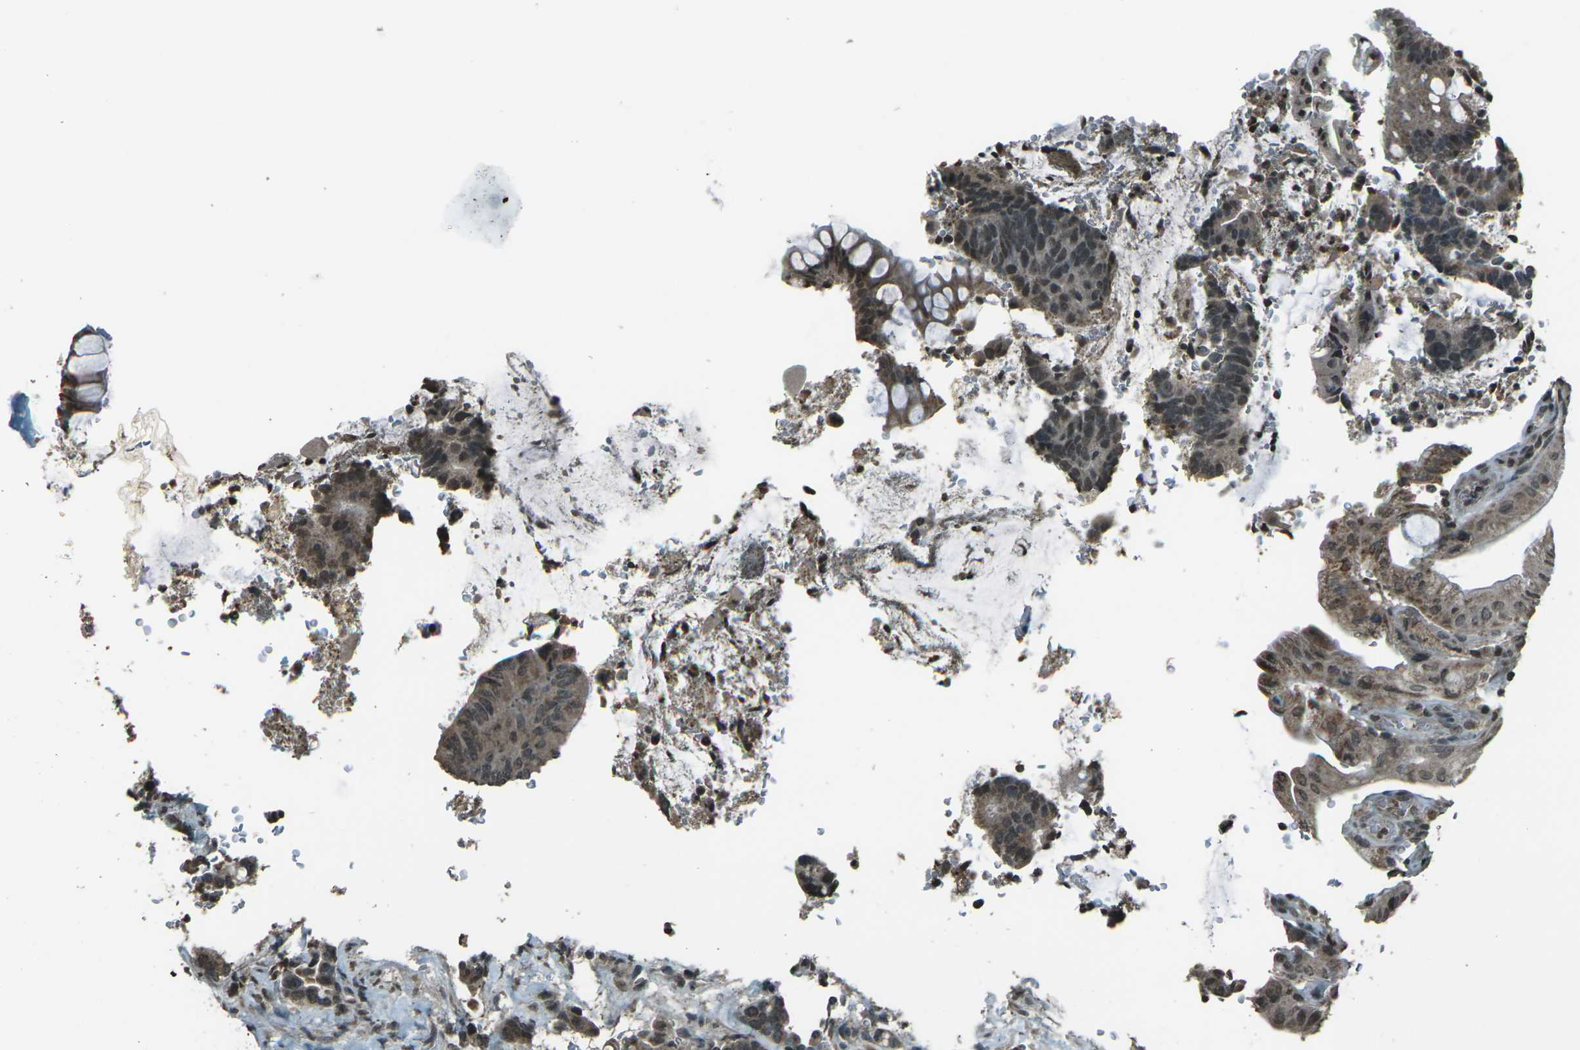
{"staining": {"intensity": "weak", "quantity": ">75%", "location": "cytoplasmic/membranous,nuclear"}, "tissue": "colorectal cancer", "cell_type": "Tumor cells", "image_type": "cancer", "snomed": [{"axis": "morphology", "description": "Normal tissue, NOS"}, {"axis": "morphology", "description": "Adenocarcinoma, NOS"}, {"axis": "topography", "description": "Colon"}], "caption": "Immunohistochemical staining of colorectal adenocarcinoma demonstrates low levels of weak cytoplasmic/membranous and nuclear protein expression in approximately >75% of tumor cells.", "gene": "PRPF8", "patient": {"sex": "male", "age": 82}}